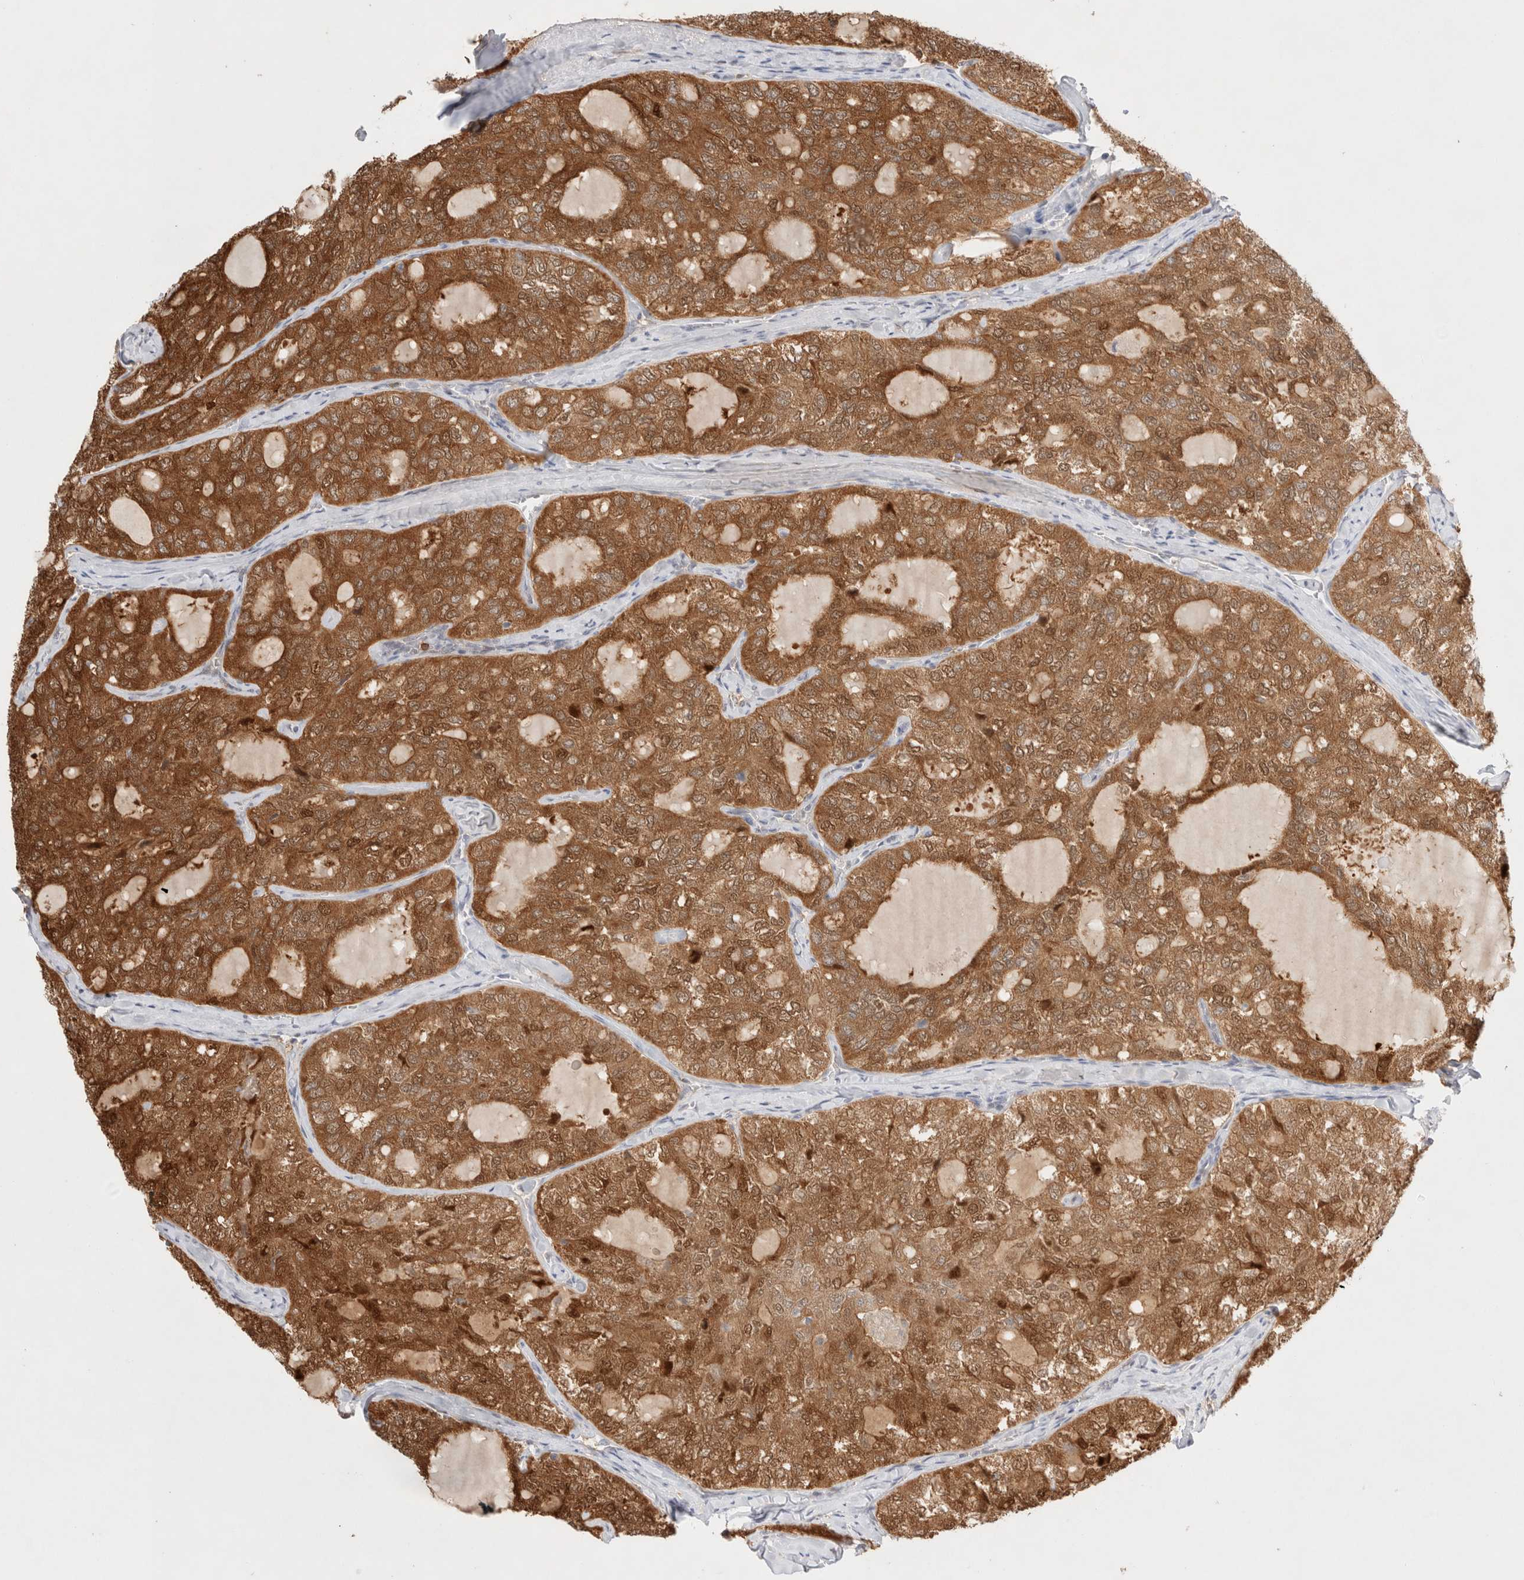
{"staining": {"intensity": "moderate", "quantity": ">75%", "location": "cytoplasmic/membranous,nuclear"}, "tissue": "thyroid cancer", "cell_type": "Tumor cells", "image_type": "cancer", "snomed": [{"axis": "morphology", "description": "Follicular adenoma carcinoma, NOS"}, {"axis": "topography", "description": "Thyroid gland"}], "caption": "Tumor cells exhibit moderate cytoplasmic/membranous and nuclear positivity in about >75% of cells in follicular adenoma carcinoma (thyroid).", "gene": "STARD10", "patient": {"sex": "male", "age": 75}}